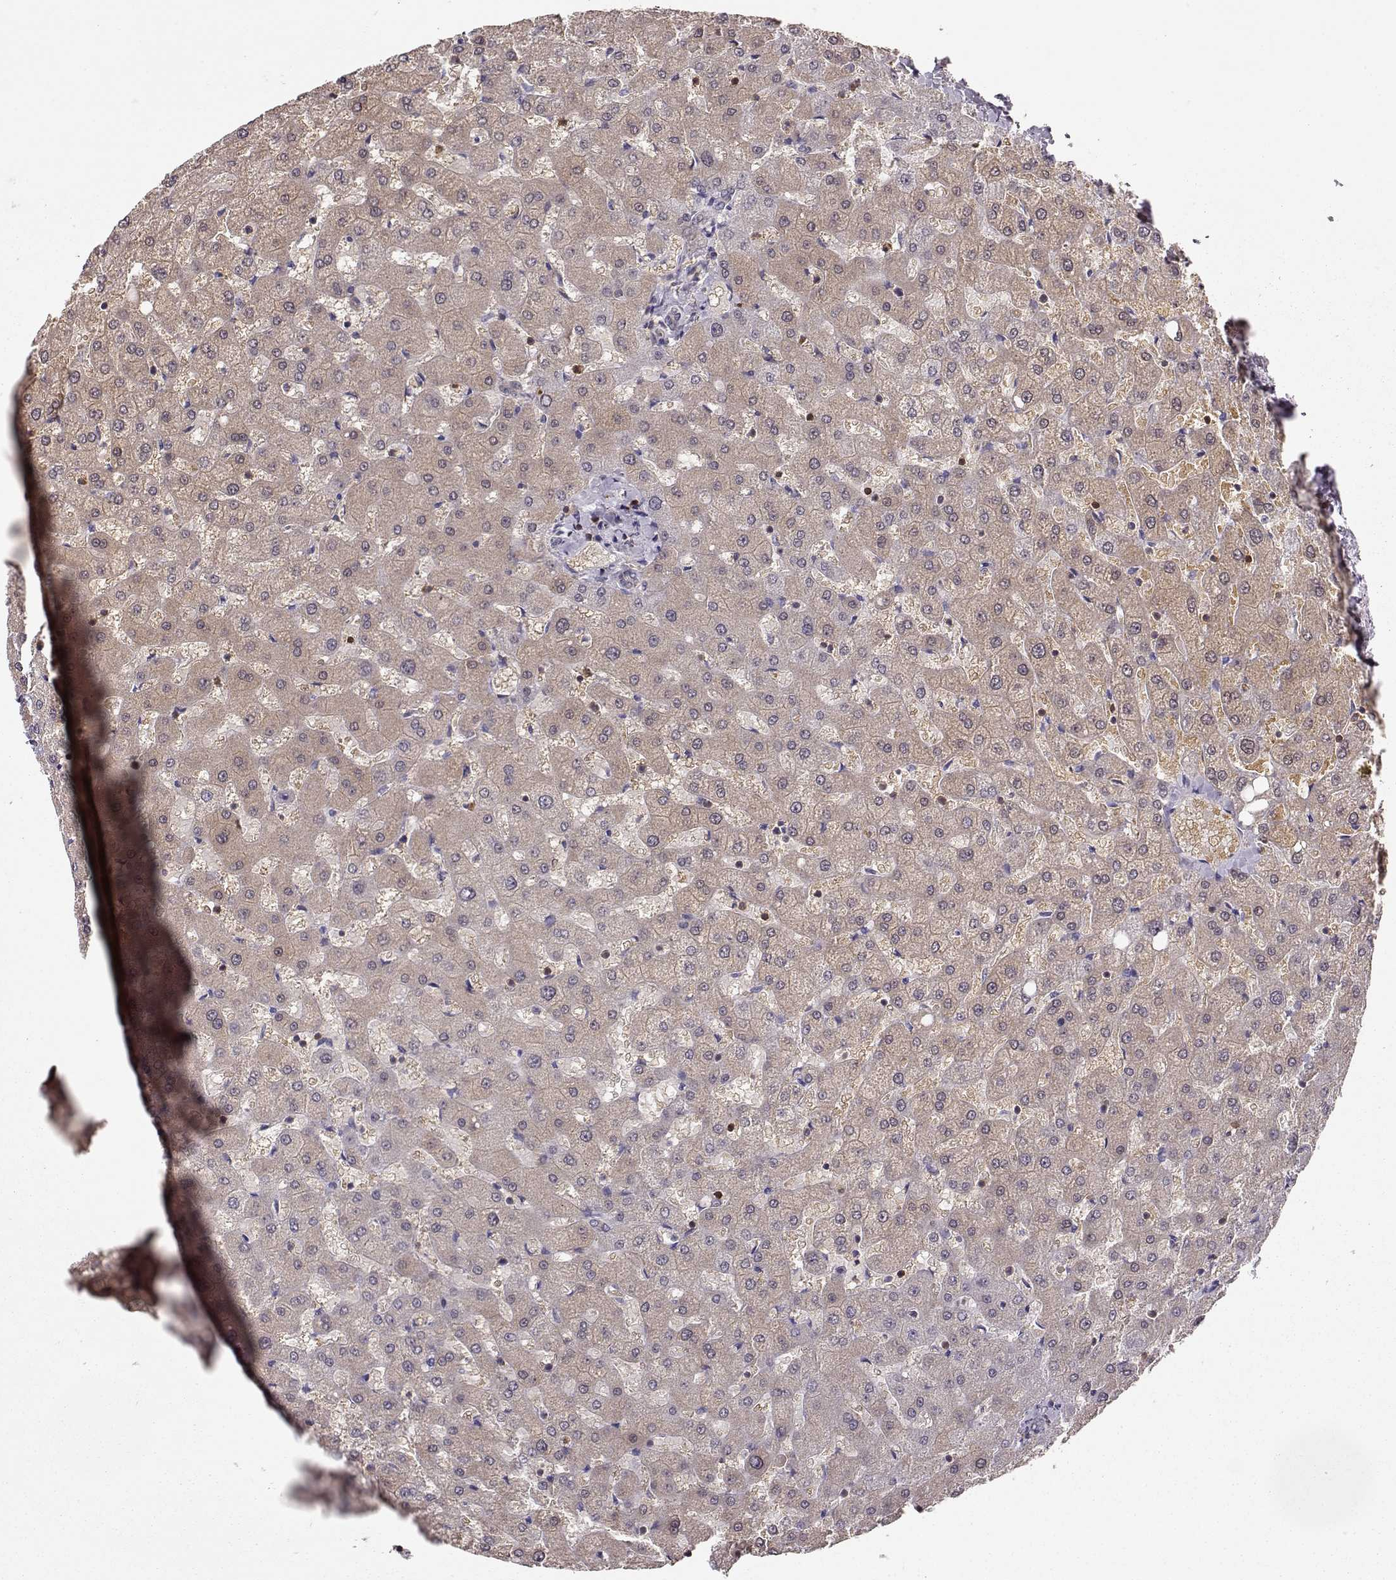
{"staining": {"intensity": "negative", "quantity": "none", "location": "none"}, "tissue": "liver", "cell_type": "Cholangiocytes", "image_type": "normal", "snomed": [{"axis": "morphology", "description": "Normal tissue, NOS"}, {"axis": "topography", "description": "Liver"}], "caption": "This is an immunohistochemistry photomicrograph of benign human liver. There is no staining in cholangiocytes.", "gene": "PNP", "patient": {"sex": "female", "age": 50}}